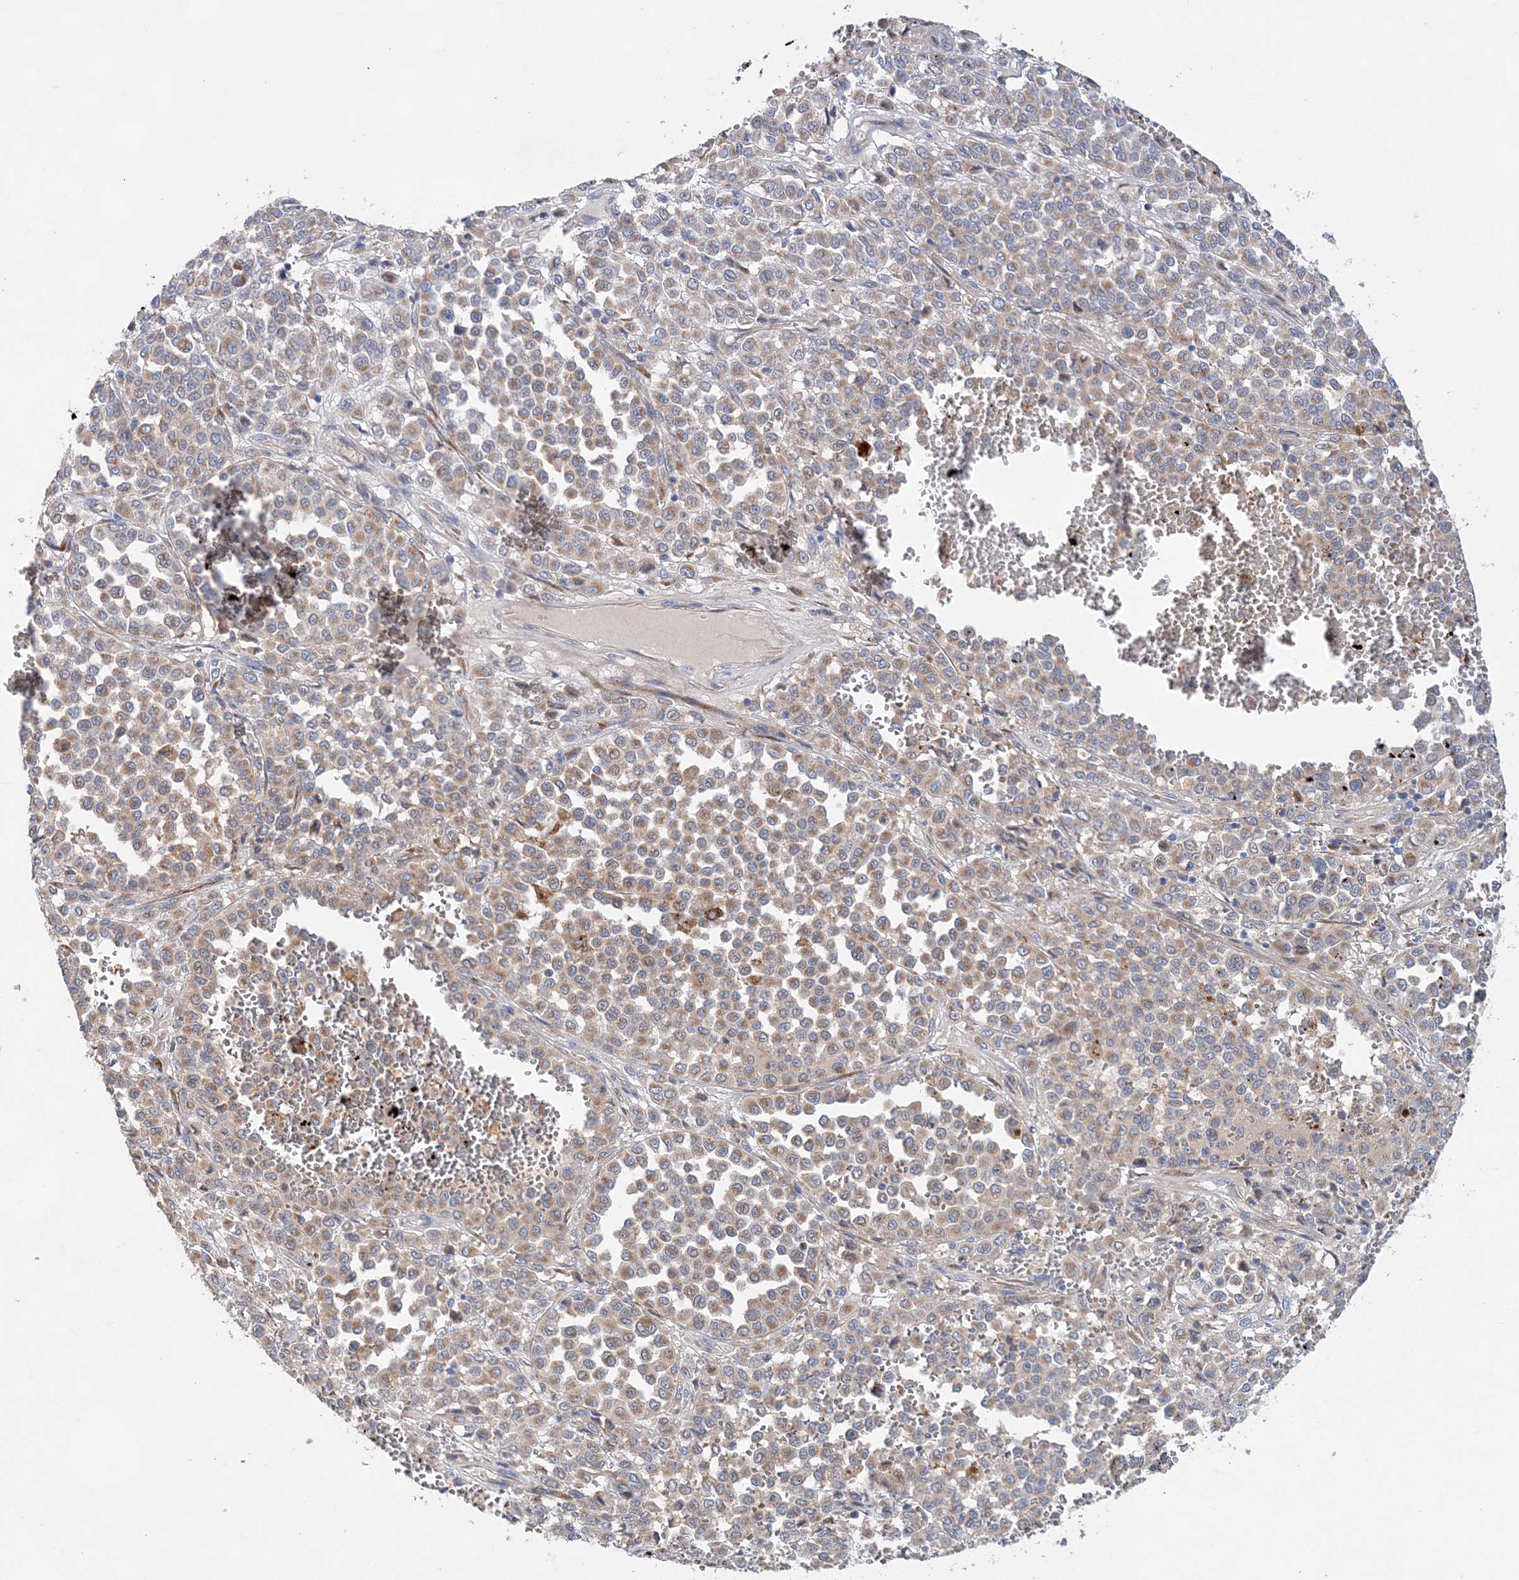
{"staining": {"intensity": "weak", "quantity": ">75%", "location": "cytoplasmic/membranous"}, "tissue": "melanoma", "cell_type": "Tumor cells", "image_type": "cancer", "snomed": [{"axis": "morphology", "description": "Malignant melanoma, Metastatic site"}, {"axis": "topography", "description": "Pancreas"}], "caption": "This is an image of immunohistochemistry (IHC) staining of melanoma, which shows weak staining in the cytoplasmic/membranous of tumor cells.", "gene": "TRAPPC13", "patient": {"sex": "female", "age": 30}}